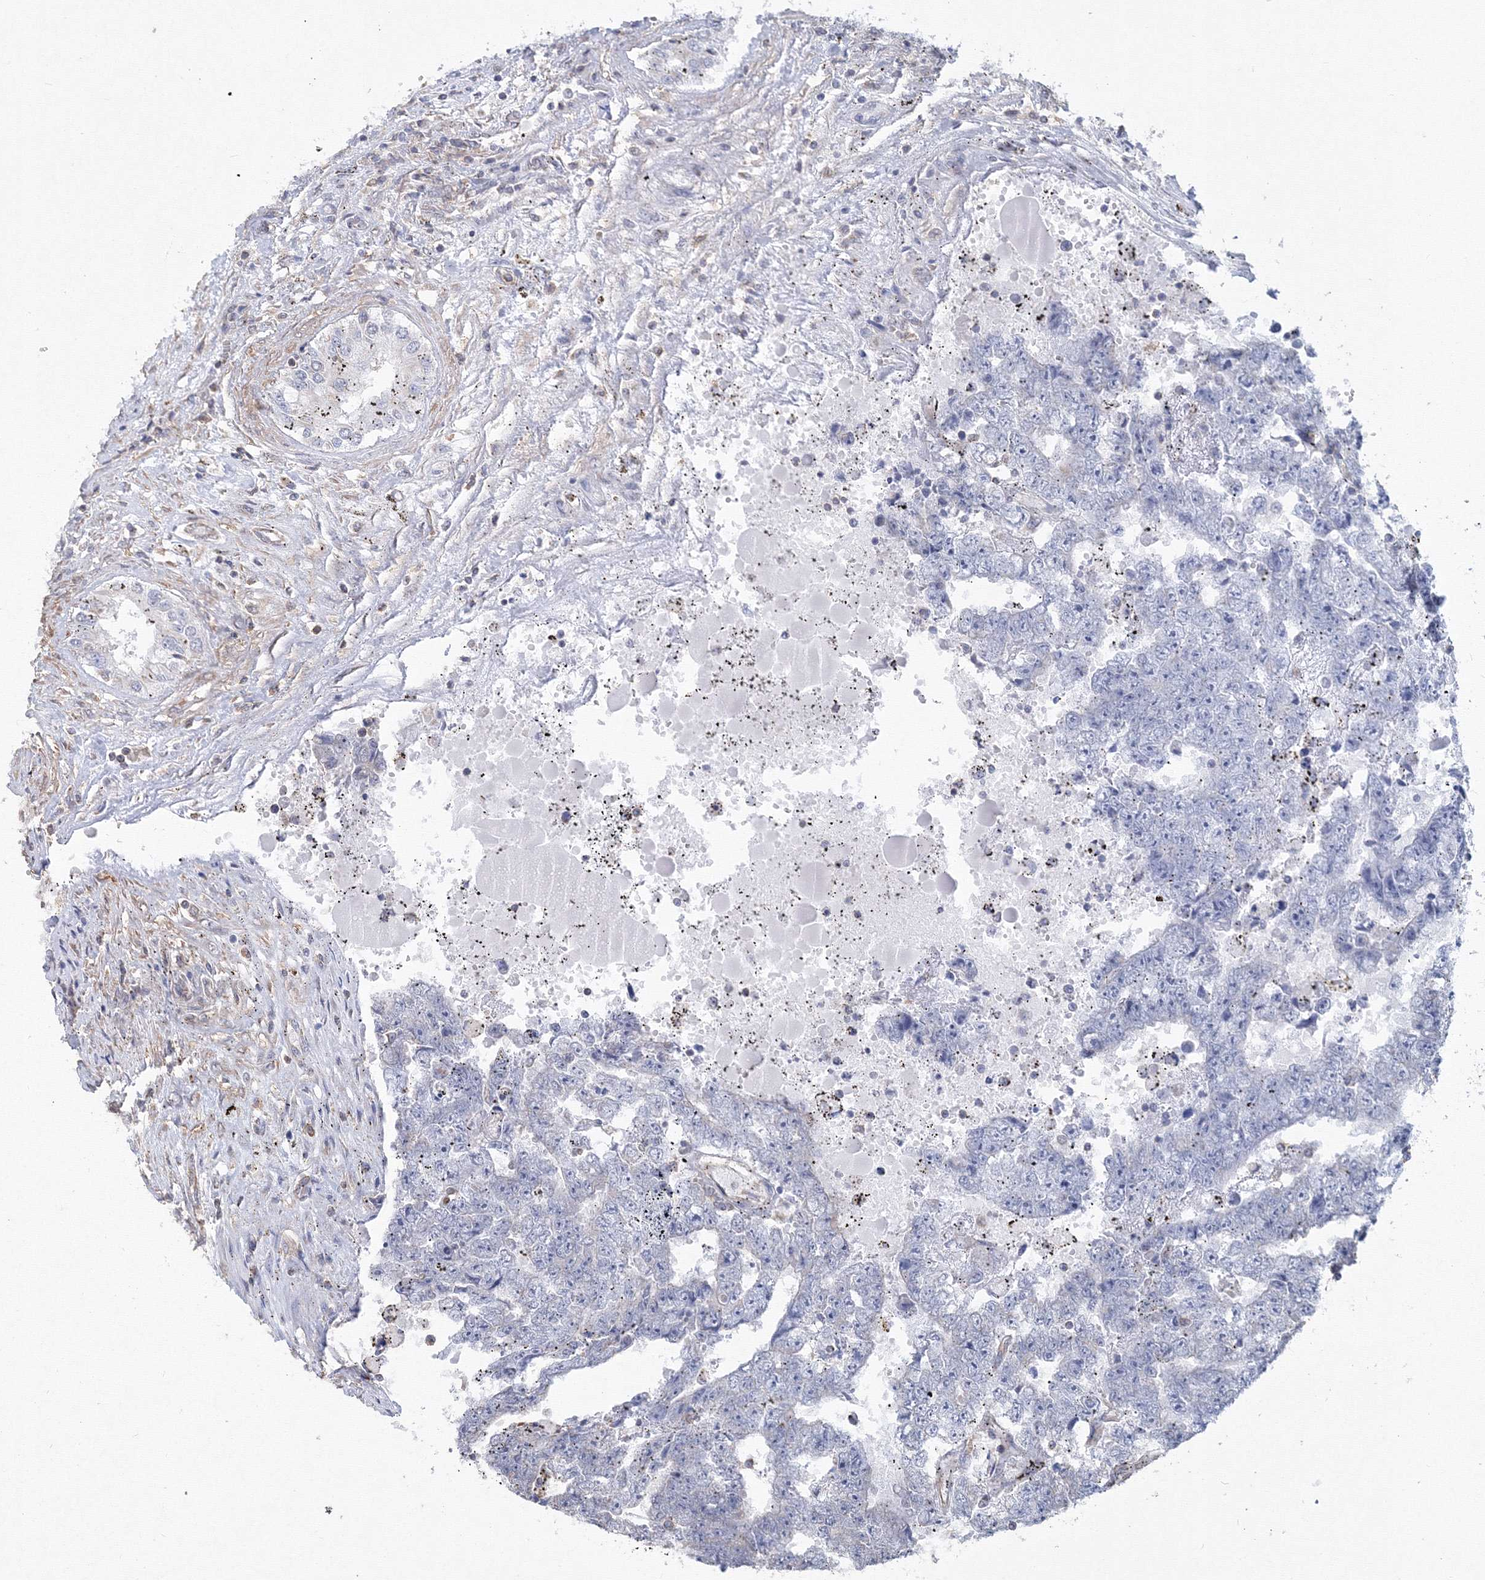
{"staining": {"intensity": "negative", "quantity": "none", "location": "none"}, "tissue": "testis cancer", "cell_type": "Tumor cells", "image_type": "cancer", "snomed": [{"axis": "morphology", "description": "Carcinoma, Embryonal, NOS"}, {"axis": "topography", "description": "Testis"}], "caption": "High power microscopy image of an immunohistochemistry (IHC) image of testis embryonal carcinoma, revealing no significant staining in tumor cells. The staining was performed using DAB (3,3'-diaminobenzidine) to visualize the protein expression in brown, while the nuclei were stained in blue with hematoxylin (Magnification: 20x).", "gene": "TMEM139", "patient": {"sex": "male", "age": 25}}